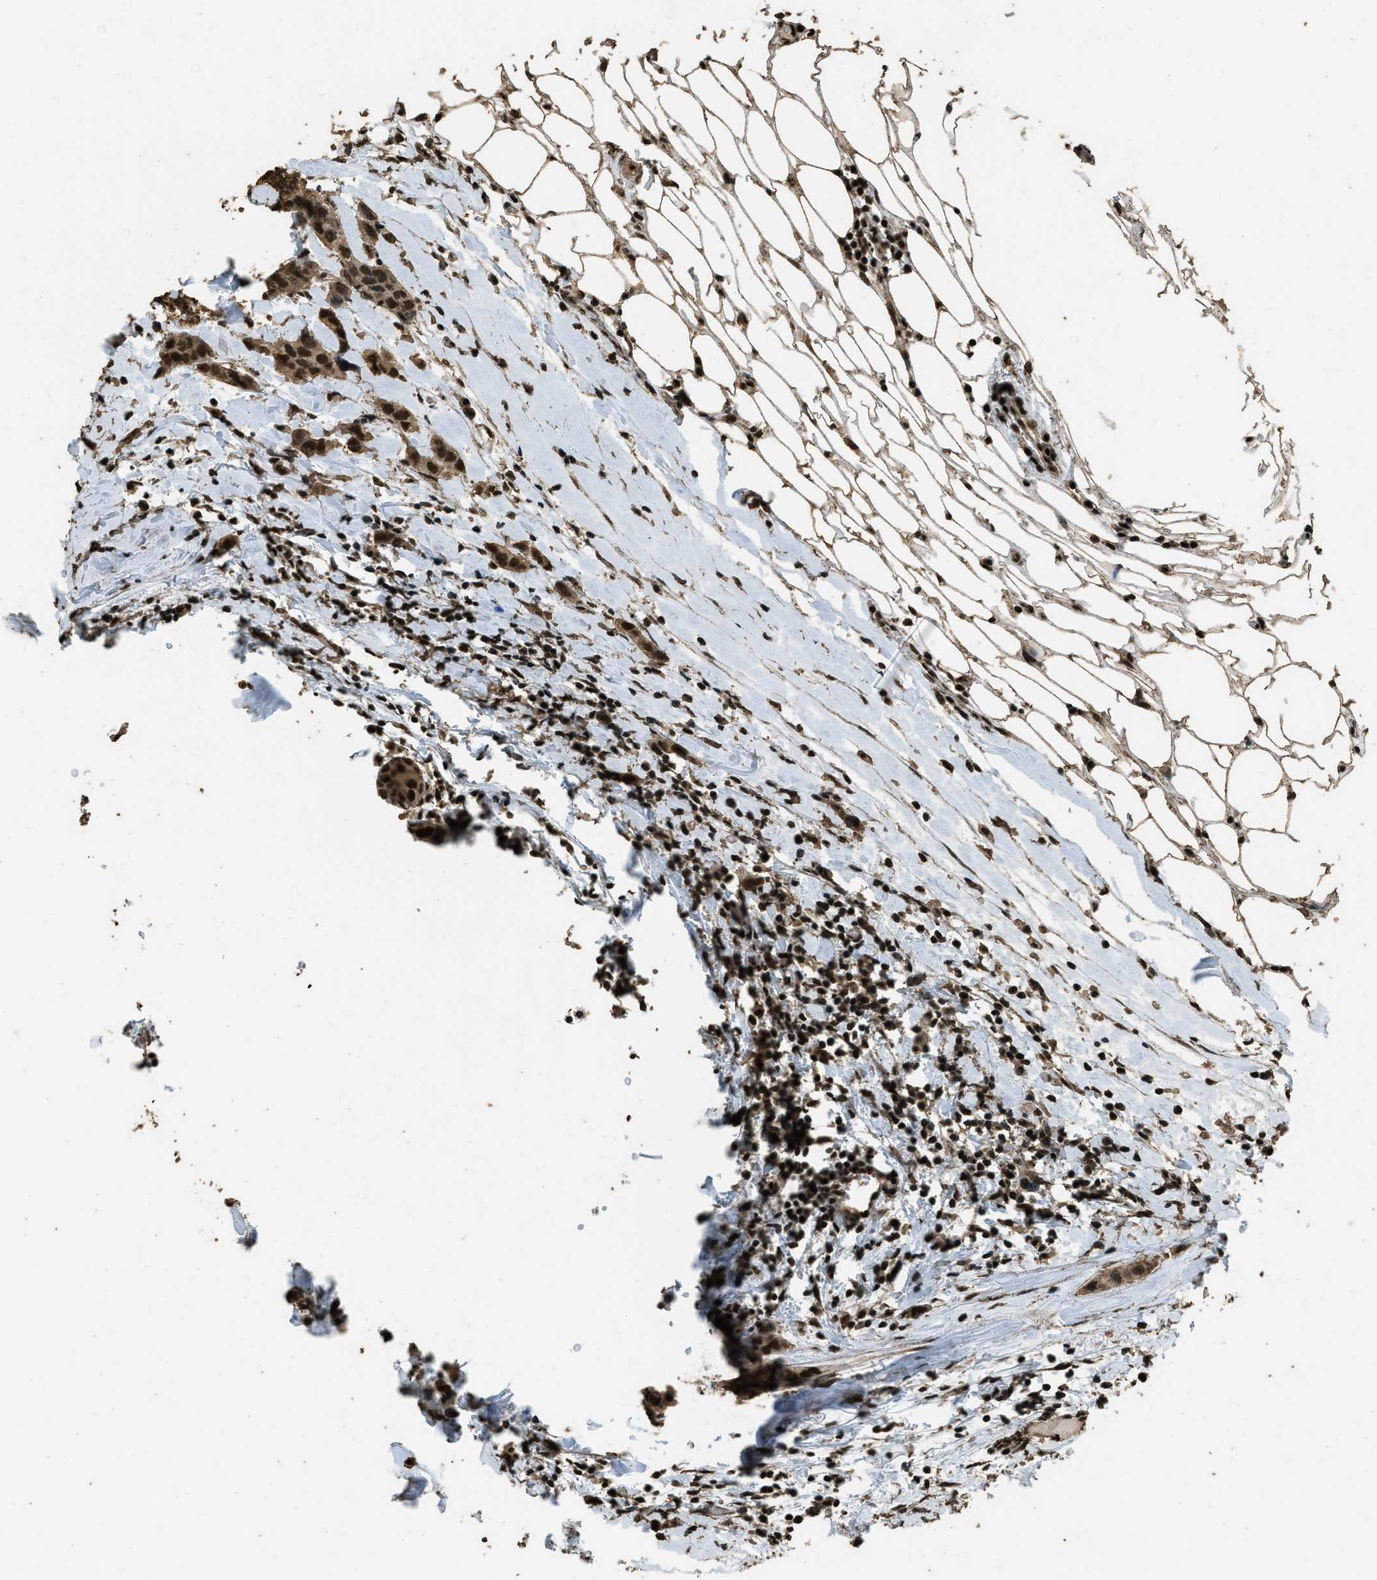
{"staining": {"intensity": "moderate", "quantity": ">75%", "location": "nuclear"}, "tissue": "breast cancer", "cell_type": "Tumor cells", "image_type": "cancer", "snomed": [{"axis": "morphology", "description": "Duct carcinoma"}, {"axis": "topography", "description": "Breast"}], "caption": "A medium amount of moderate nuclear staining is appreciated in approximately >75% of tumor cells in breast intraductal carcinoma tissue. (Brightfield microscopy of DAB IHC at high magnification).", "gene": "MYB", "patient": {"sex": "female", "age": 50}}